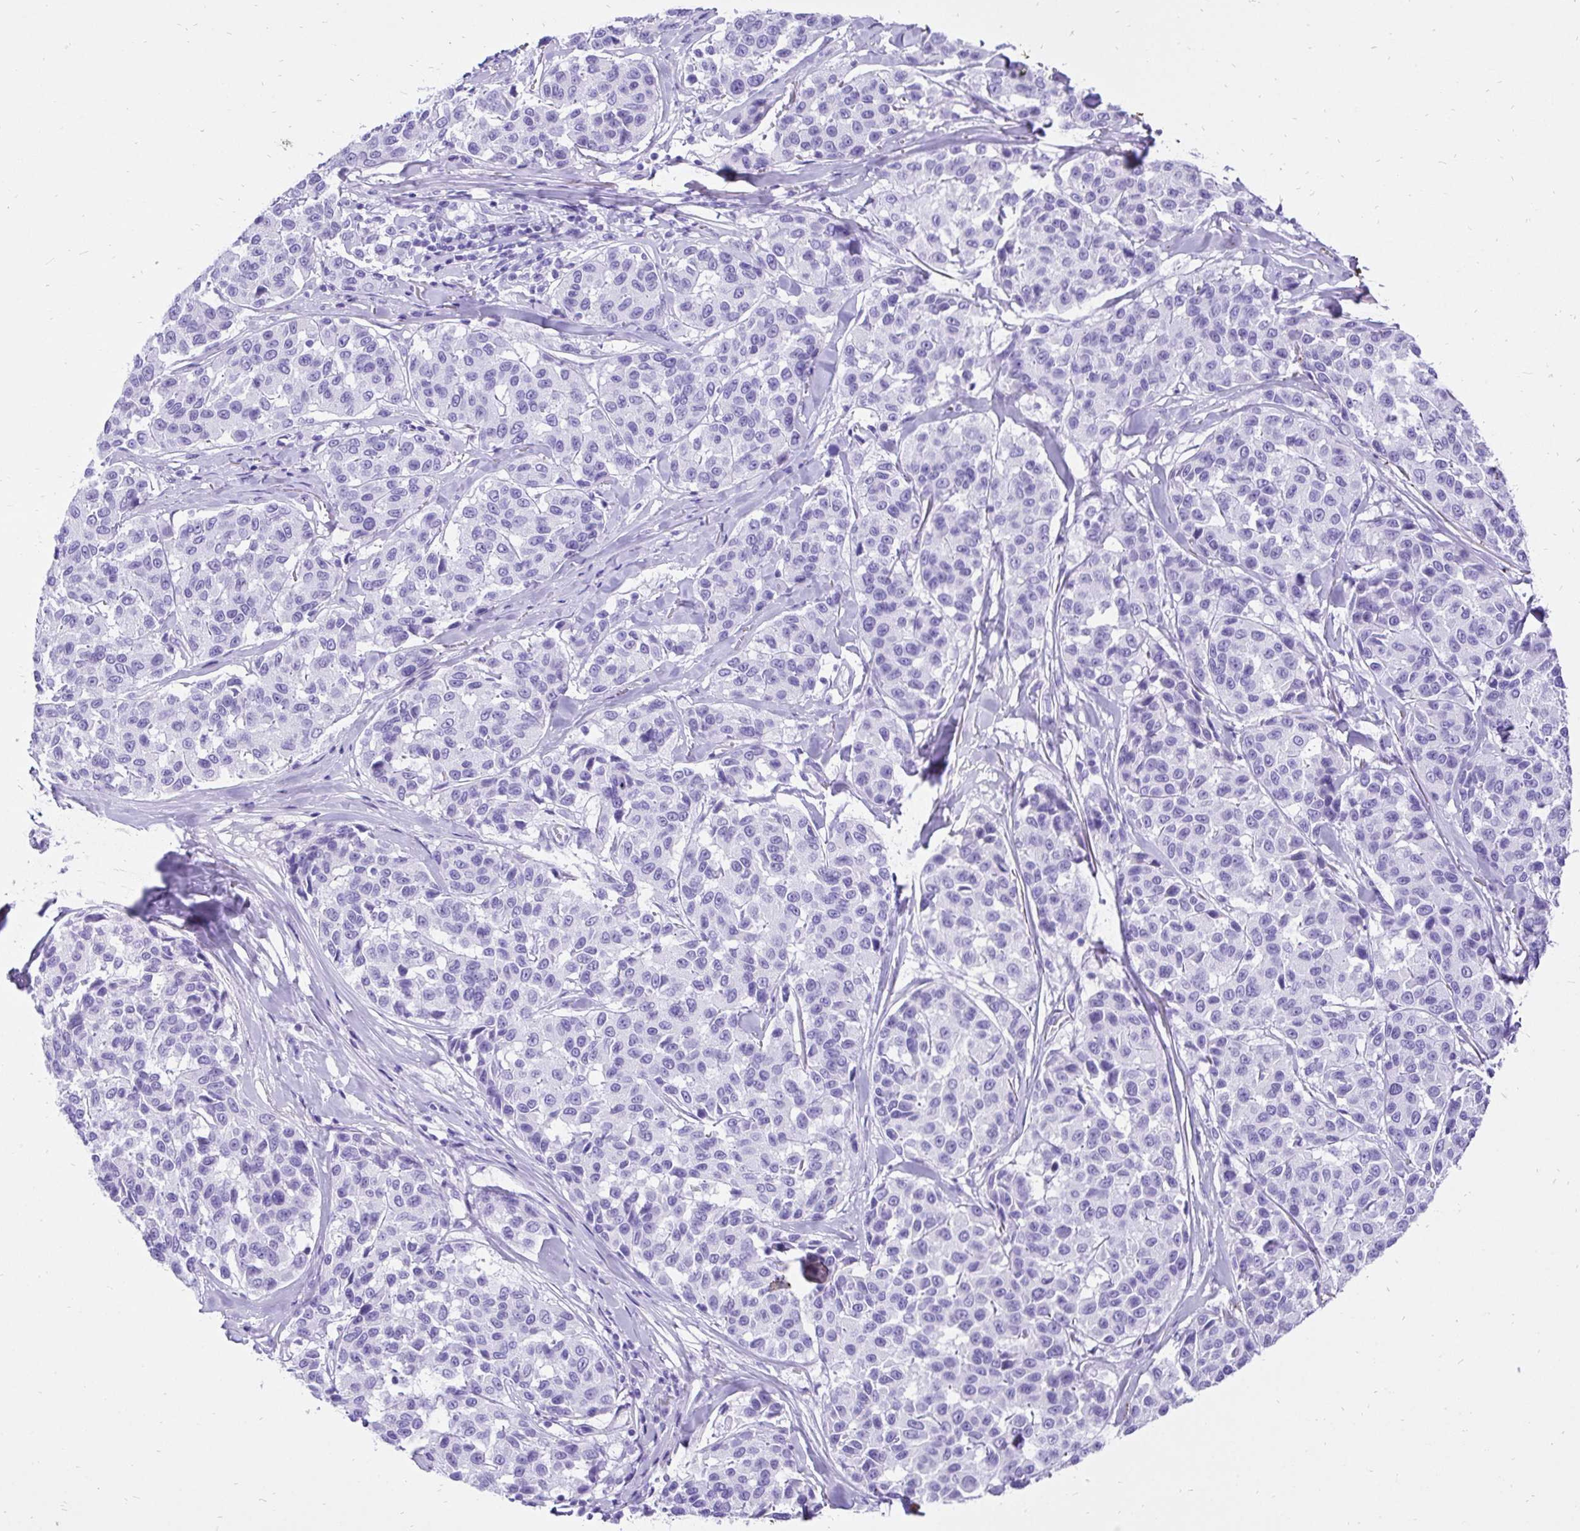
{"staining": {"intensity": "negative", "quantity": "none", "location": "none"}, "tissue": "melanoma", "cell_type": "Tumor cells", "image_type": "cancer", "snomed": [{"axis": "morphology", "description": "Malignant melanoma, NOS"}, {"axis": "topography", "description": "Skin"}], "caption": "The photomicrograph shows no significant expression in tumor cells of malignant melanoma.", "gene": "KRT13", "patient": {"sex": "female", "age": 66}}